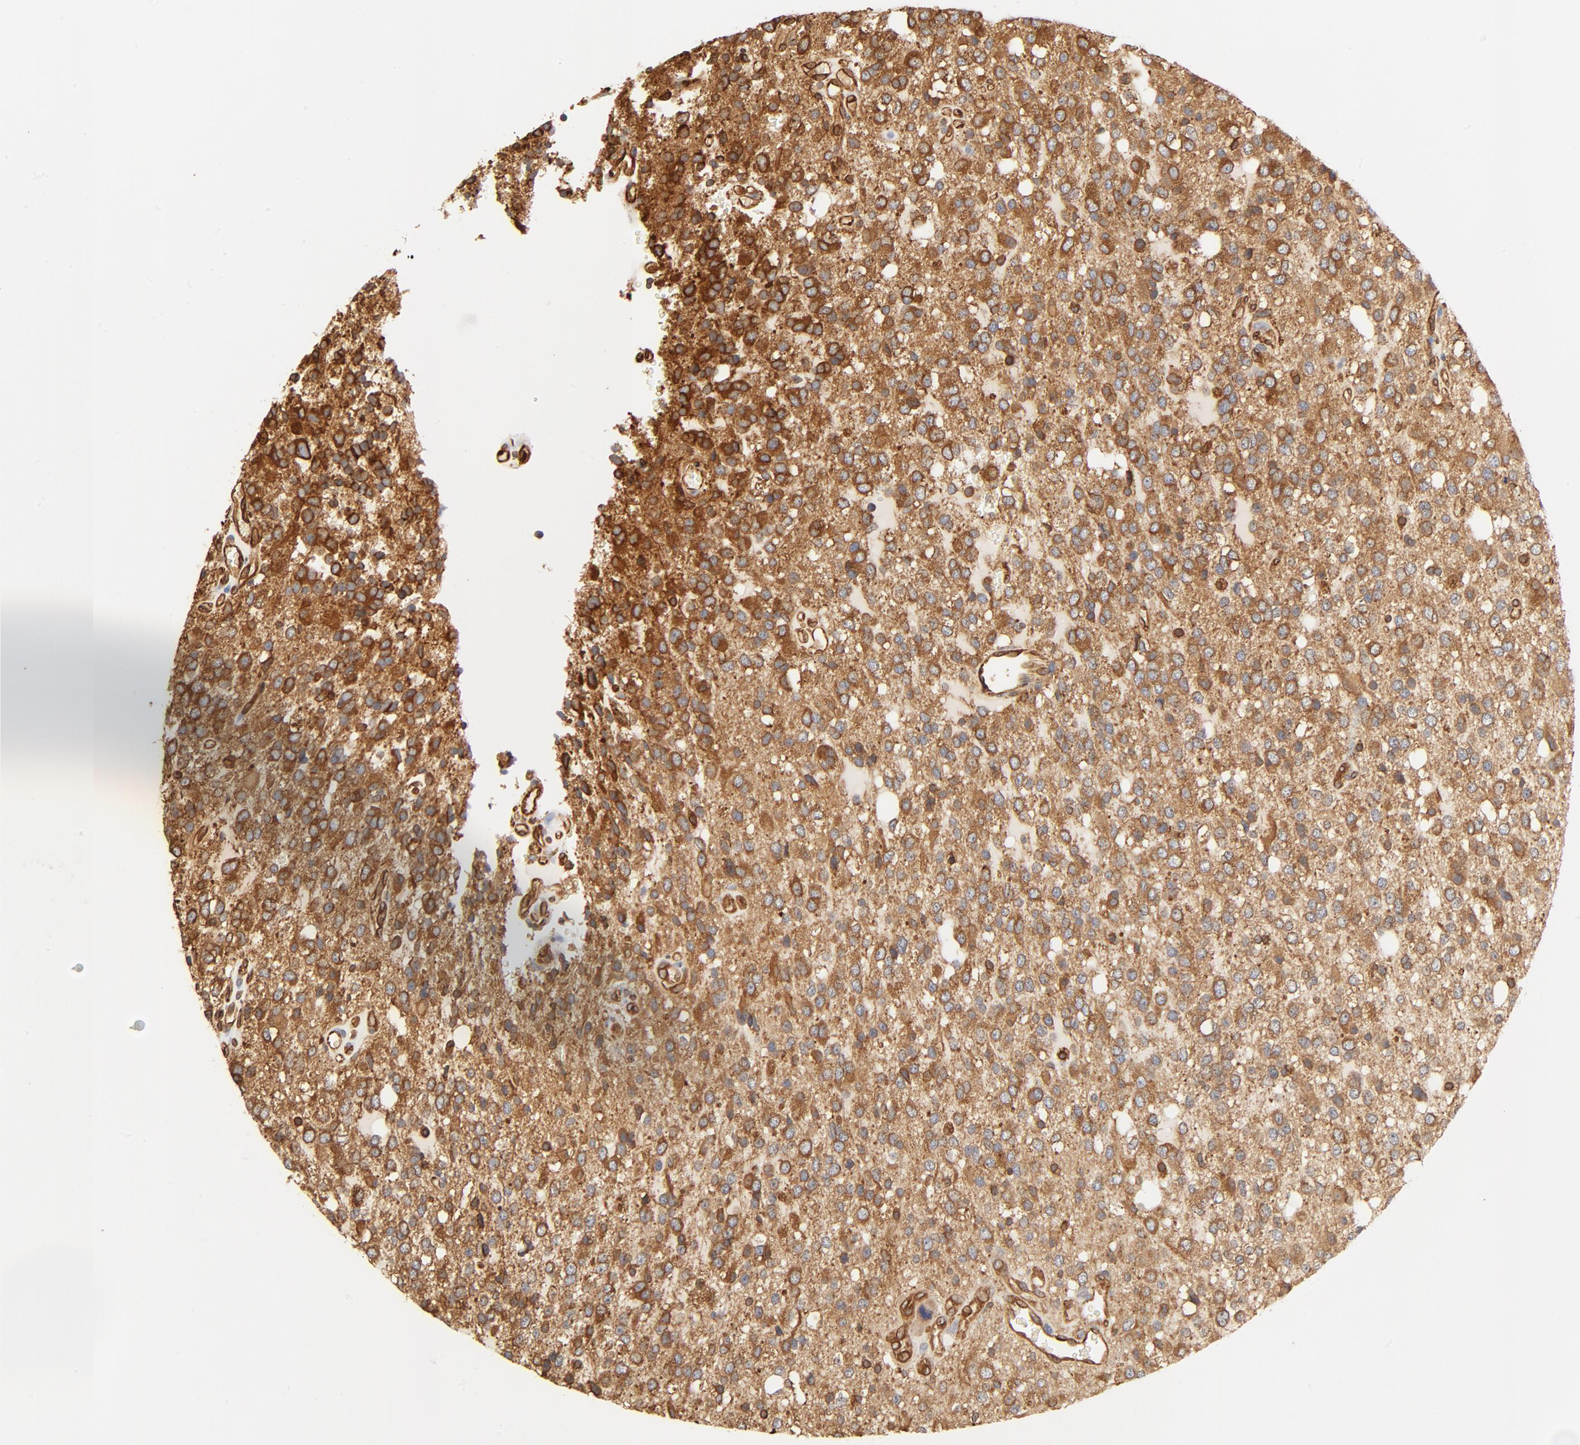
{"staining": {"intensity": "moderate", "quantity": ">75%", "location": "cytoplasmic/membranous"}, "tissue": "glioma", "cell_type": "Tumor cells", "image_type": "cancer", "snomed": [{"axis": "morphology", "description": "Glioma, malignant, High grade"}, {"axis": "topography", "description": "Brain"}], "caption": "DAB immunohistochemical staining of human glioma shows moderate cytoplasmic/membranous protein positivity in about >75% of tumor cells.", "gene": "BCAP31", "patient": {"sex": "male", "age": 47}}